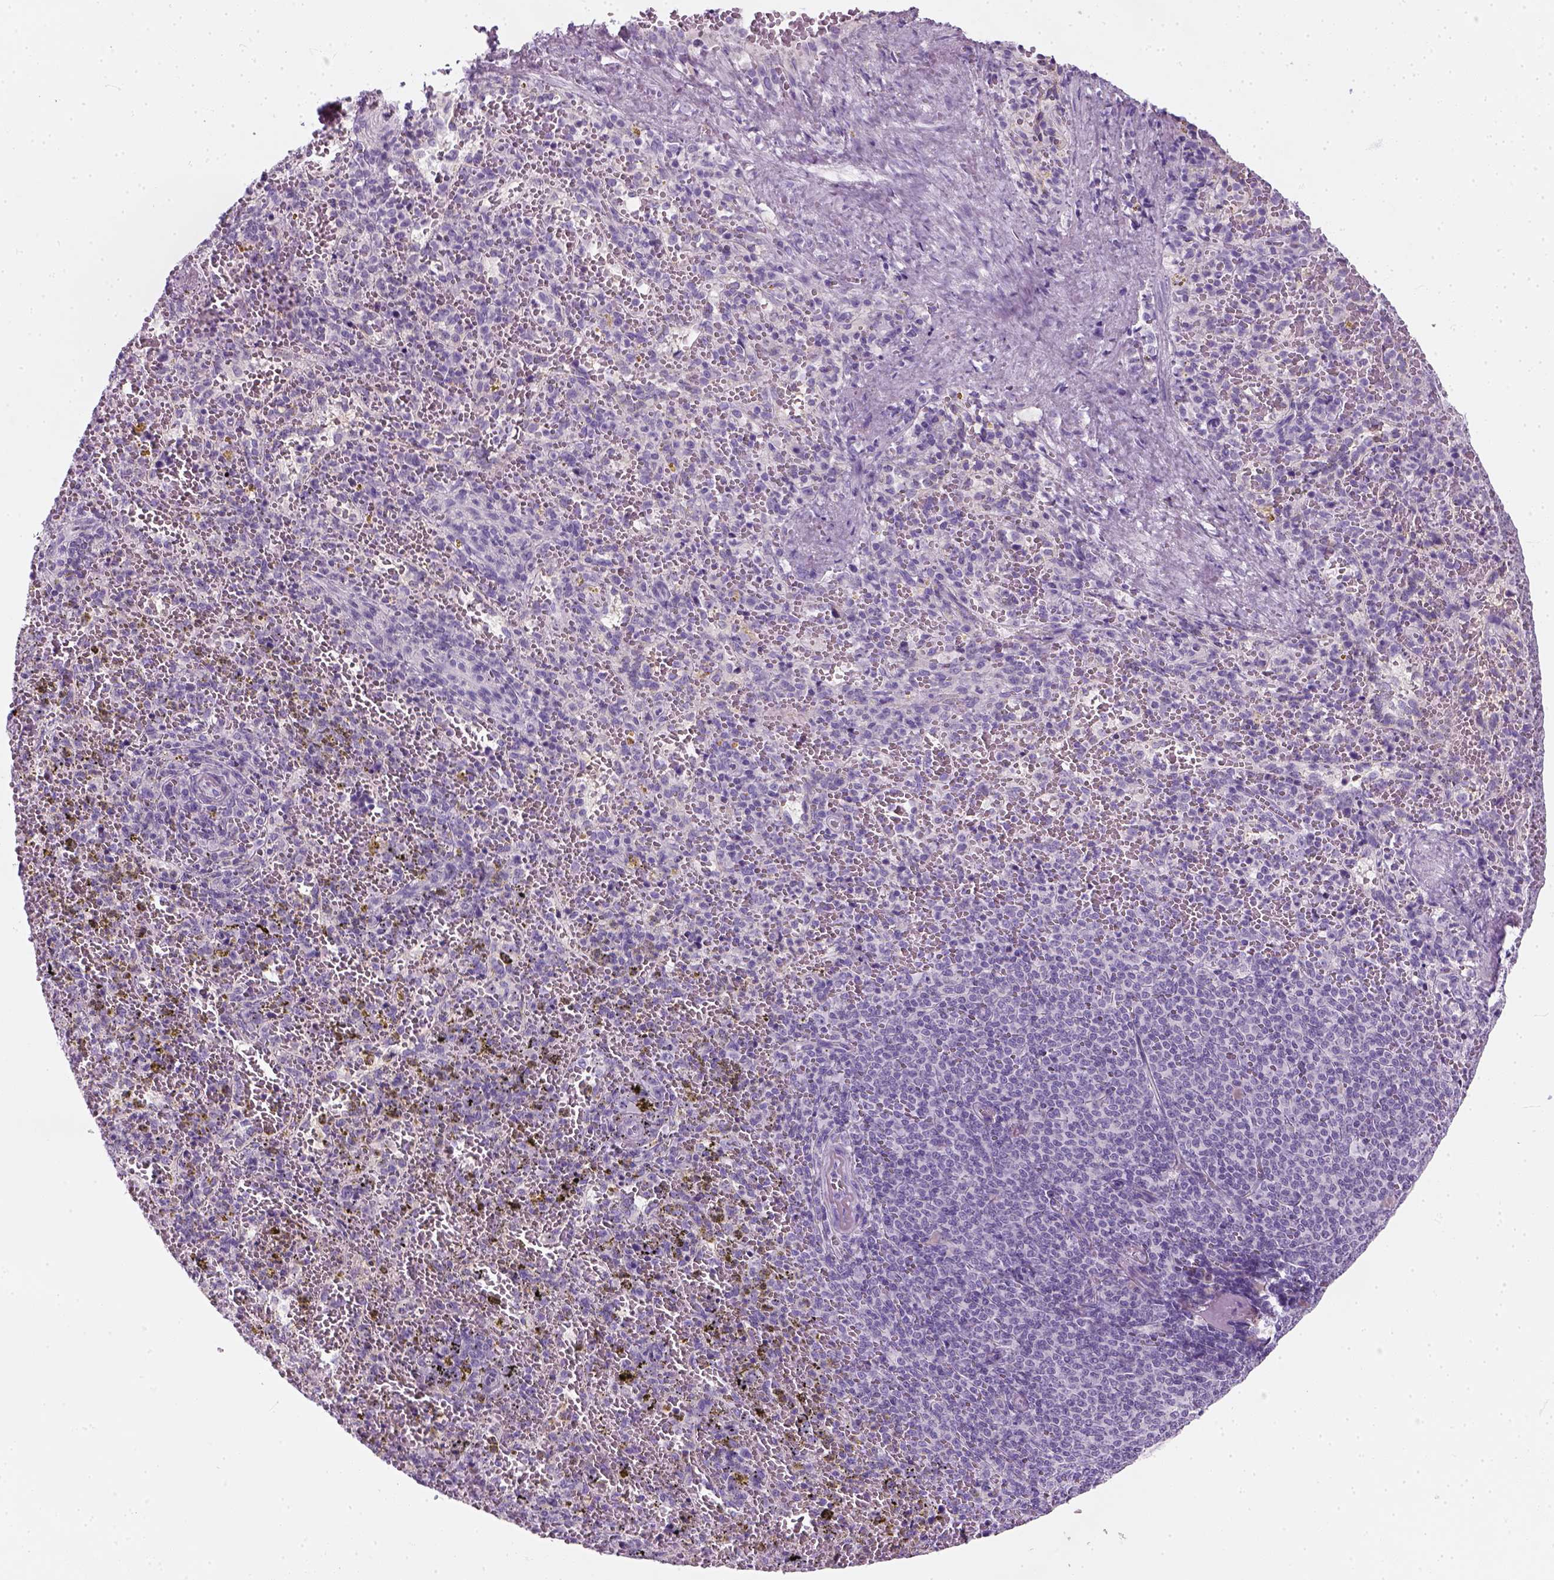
{"staining": {"intensity": "negative", "quantity": "none", "location": "none"}, "tissue": "spleen", "cell_type": "Cells in red pulp", "image_type": "normal", "snomed": [{"axis": "morphology", "description": "Normal tissue, NOS"}, {"axis": "topography", "description": "Spleen"}], "caption": "Micrograph shows no significant protein expression in cells in red pulp of normal spleen. (DAB immunohistochemistry, high magnification).", "gene": "SLC12A5", "patient": {"sex": "female", "age": 50}}